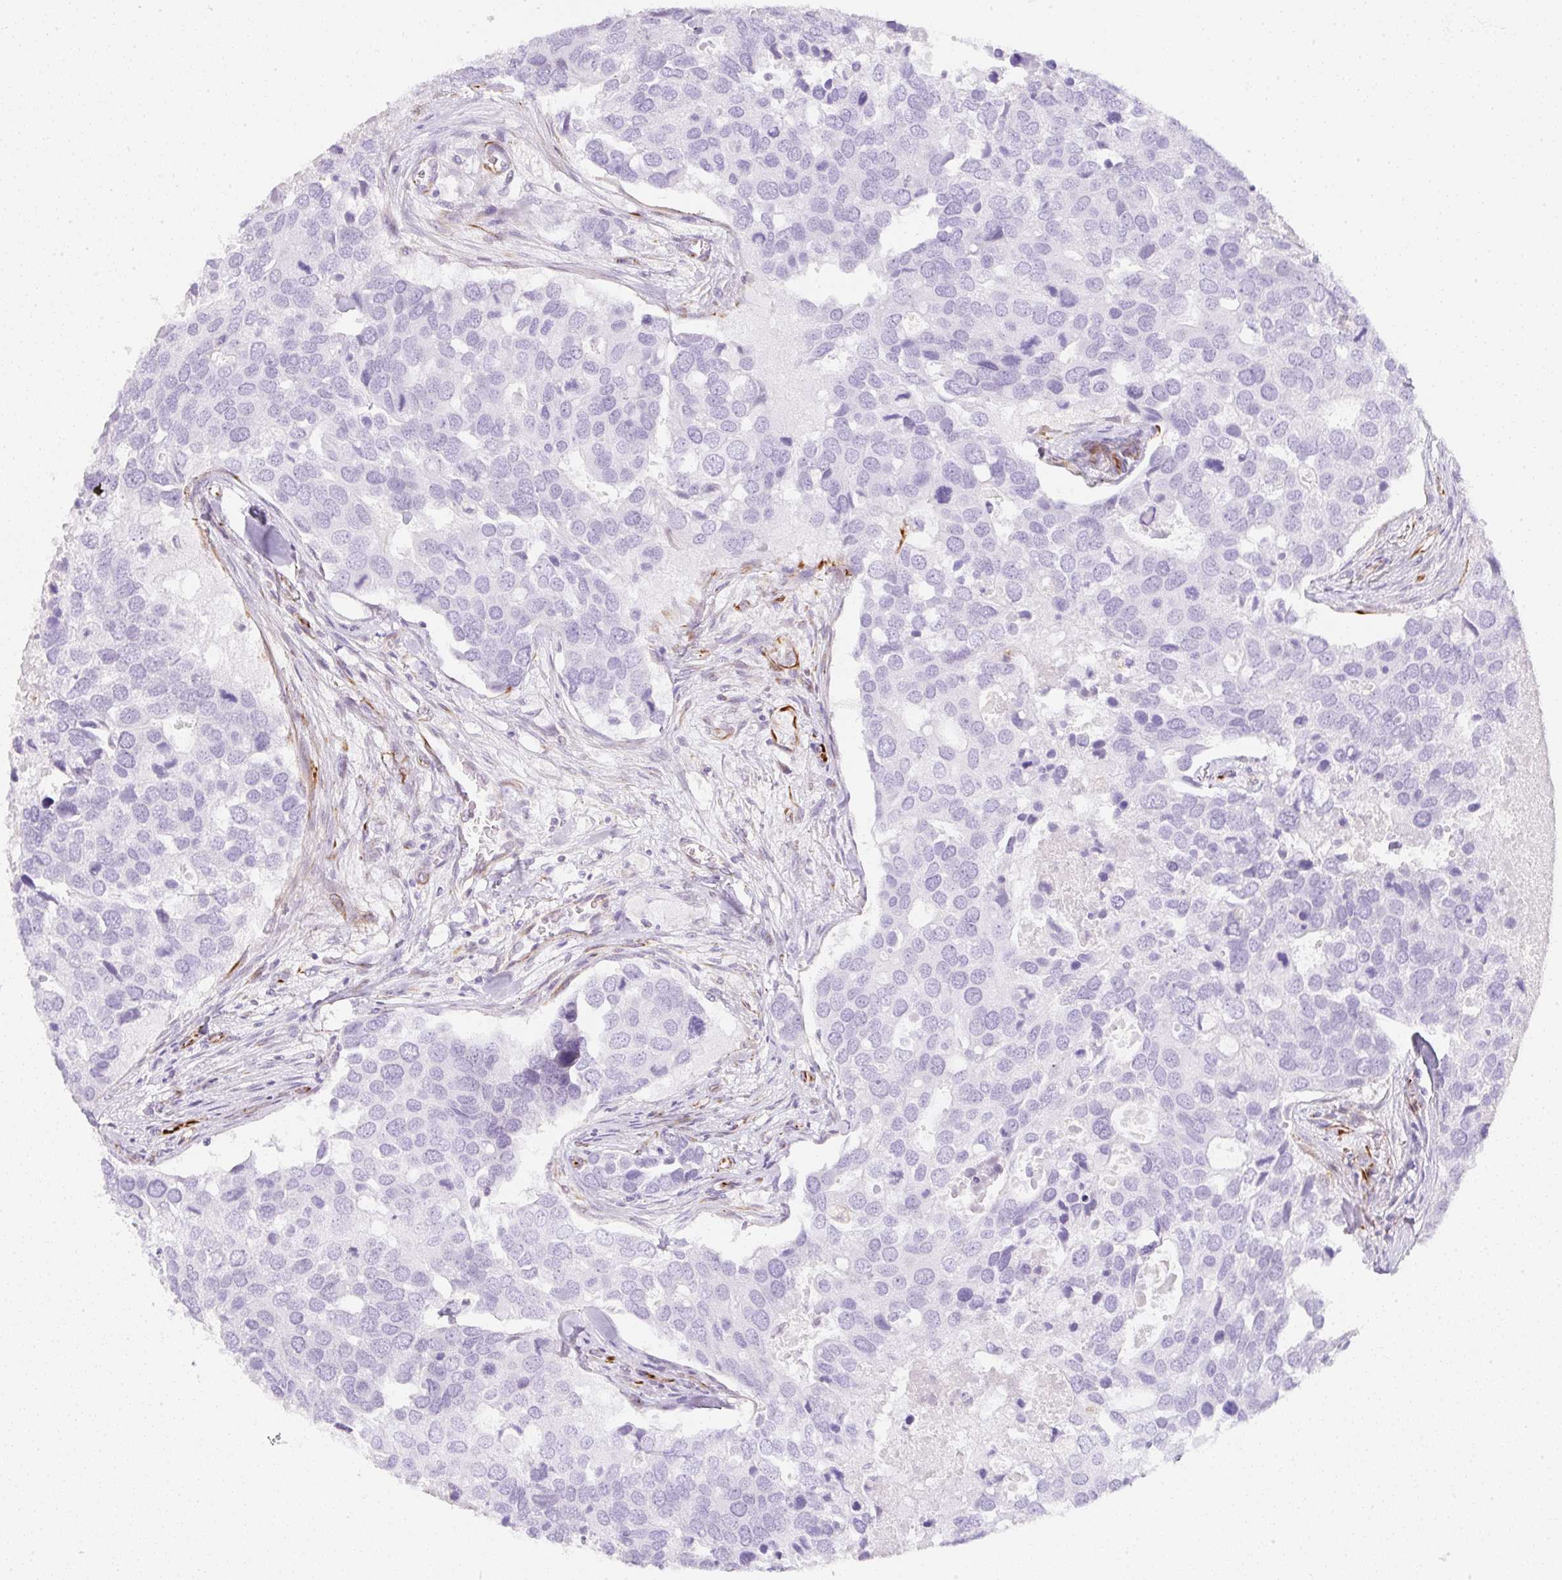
{"staining": {"intensity": "negative", "quantity": "none", "location": "none"}, "tissue": "breast cancer", "cell_type": "Tumor cells", "image_type": "cancer", "snomed": [{"axis": "morphology", "description": "Duct carcinoma"}, {"axis": "topography", "description": "Breast"}], "caption": "Protein analysis of infiltrating ductal carcinoma (breast) shows no significant staining in tumor cells.", "gene": "ZNF689", "patient": {"sex": "female", "age": 83}}